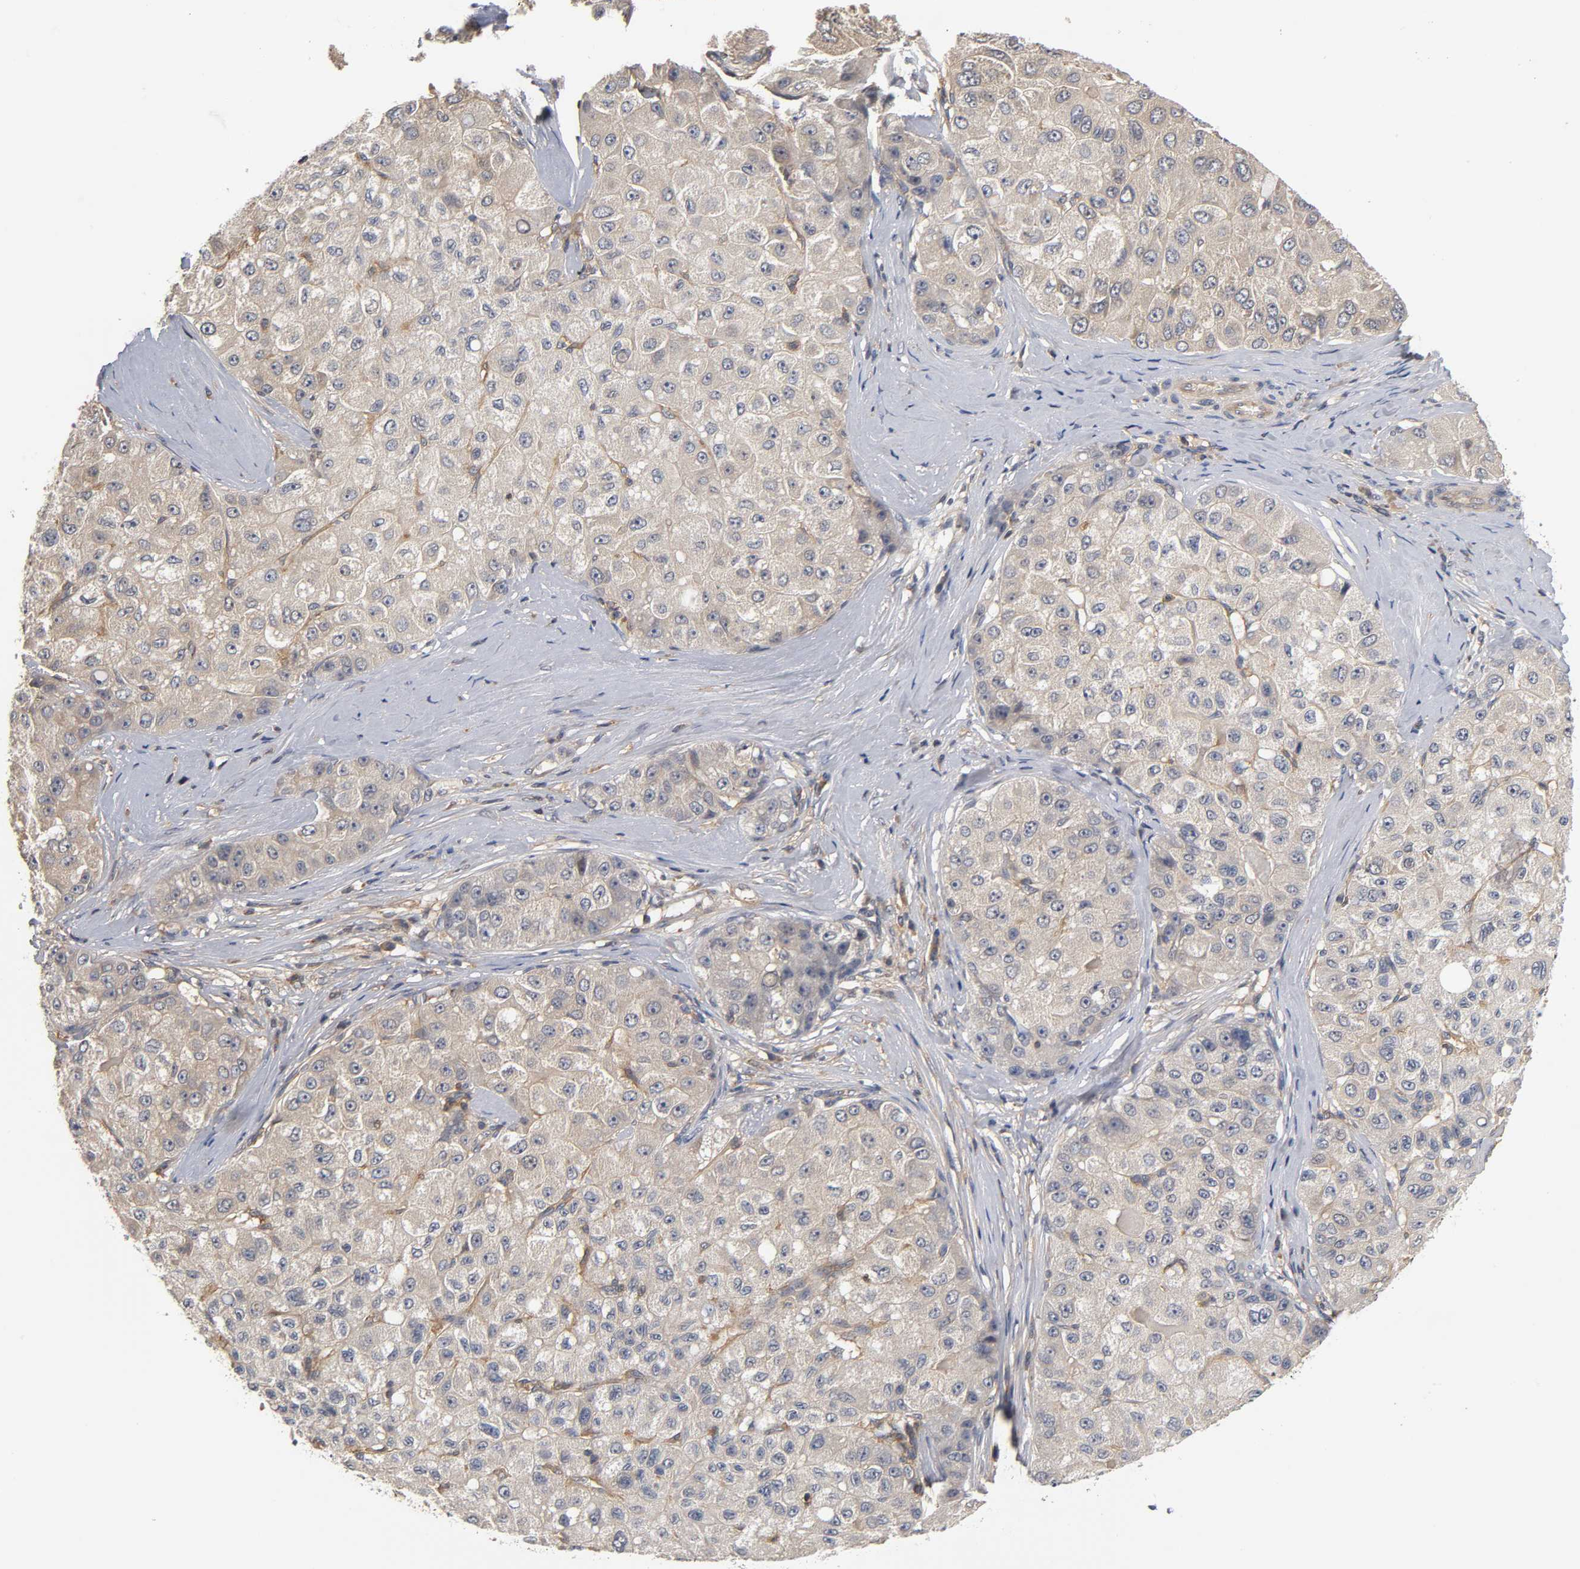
{"staining": {"intensity": "moderate", "quantity": "25%-75%", "location": "cytoplasmic/membranous"}, "tissue": "liver cancer", "cell_type": "Tumor cells", "image_type": "cancer", "snomed": [{"axis": "morphology", "description": "Carcinoma, Hepatocellular, NOS"}, {"axis": "topography", "description": "Liver"}], "caption": "Immunohistochemistry (IHC) (DAB (3,3'-diaminobenzidine)) staining of hepatocellular carcinoma (liver) shows moderate cytoplasmic/membranous protein expression in approximately 25%-75% of tumor cells.", "gene": "ACTR2", "patient": {"sex": "male", "age": 80}}